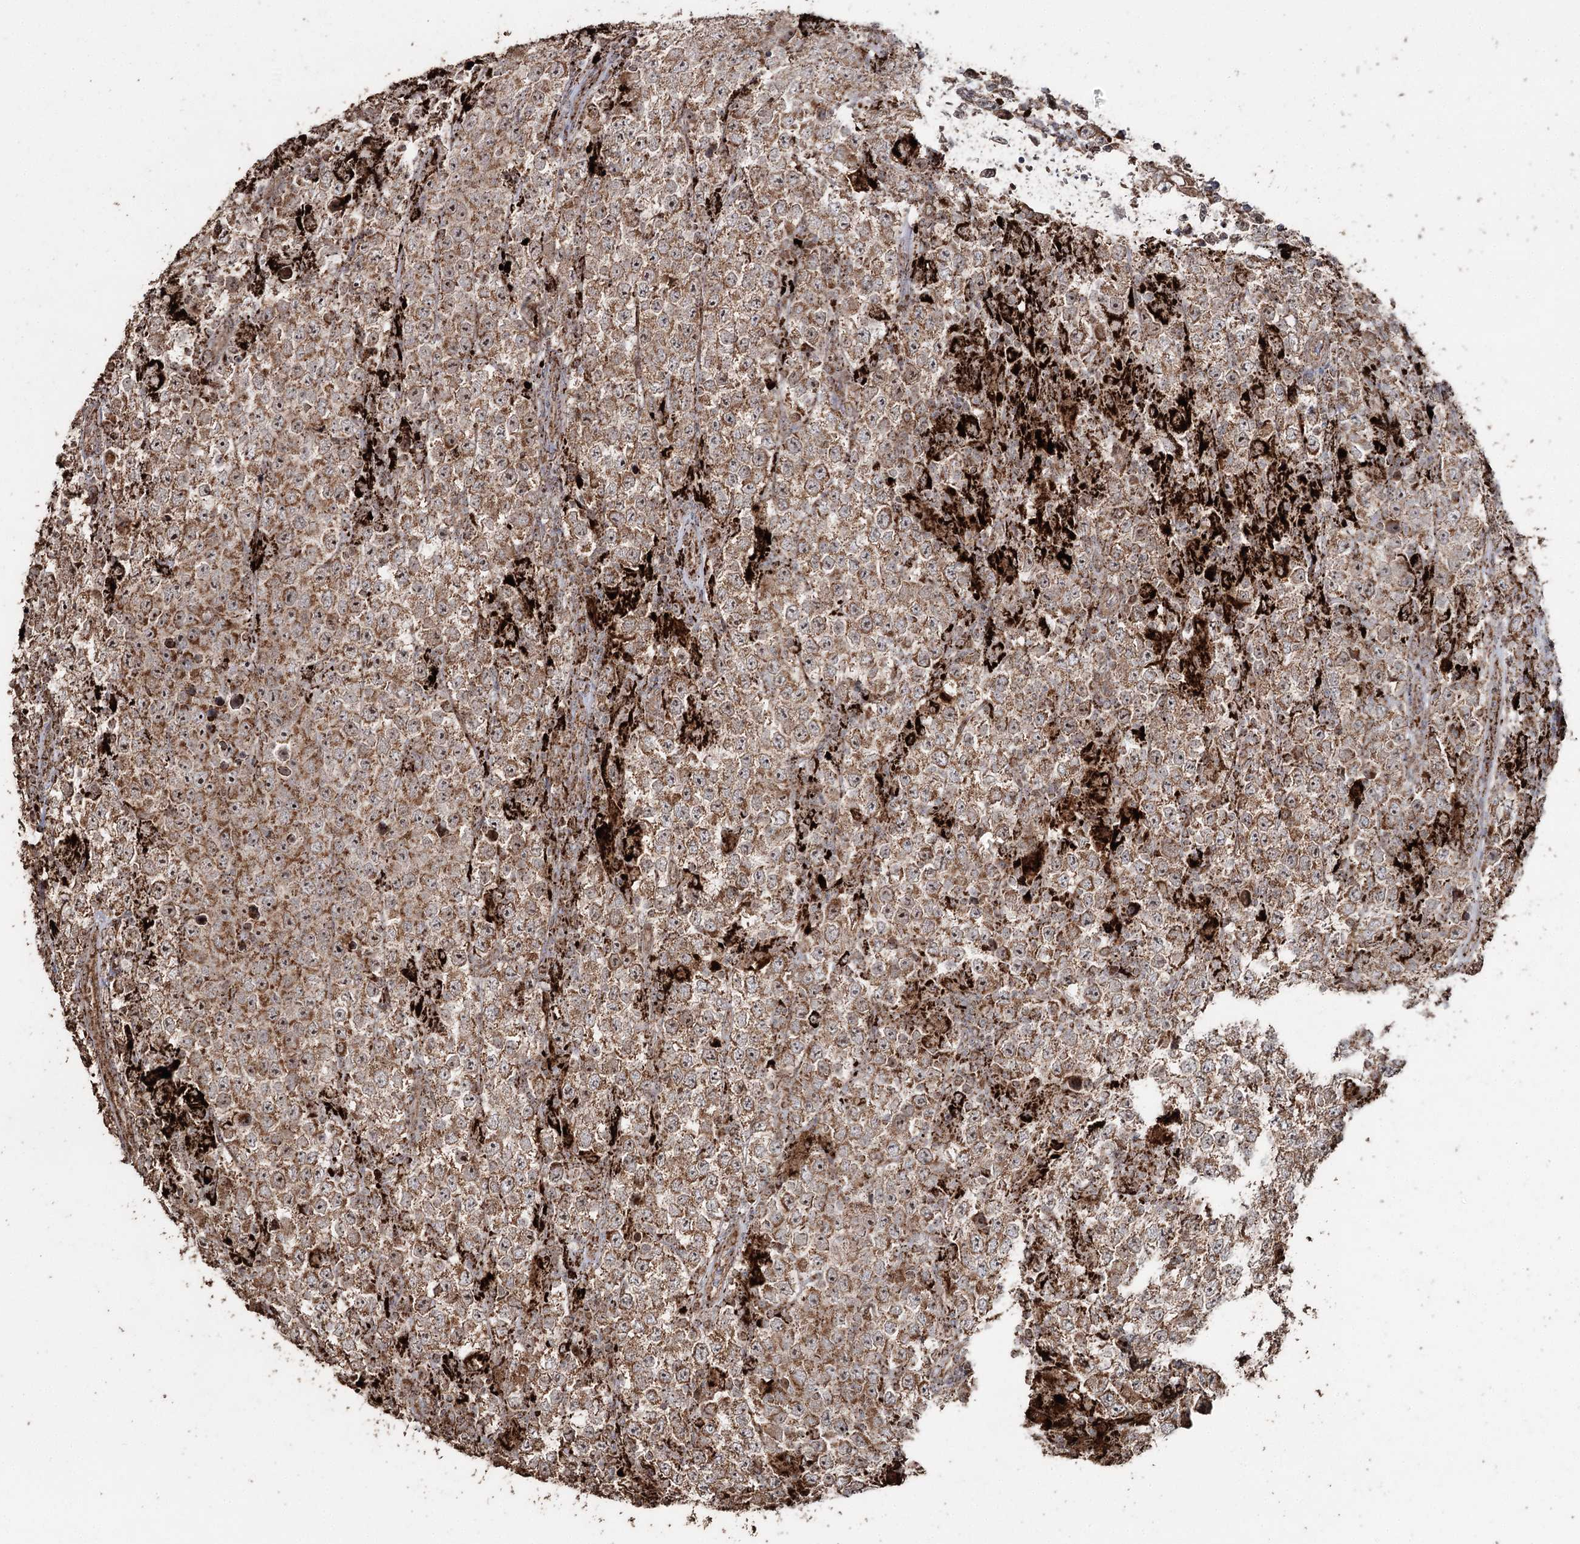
{"staining": {"intensity": "moderate", "quantity": ">75%", "location": "cytoplasmic/membranous"}, "tissue": "testis cancer", "cell_type": "Tumor cells", "image_type": "cancer", "snomed": [{"axis": "morphology", "description": "Normal tissue, NOS"}, {"axis": "morphology", "description": "Urothelial carcinoma, High grade"}, {"axis": "morphology", "description": "Seminoma, NOS"}, {"axis": "morphology", "description": "Carcinoma, Embryonal, NOS"}, {"axis": "topography", "description": "Urinary bladder"}, {"axis": "topography", "description": "Testis"}], "caption": "There is medium levels of moderate cytoplasmic/membranous expression in tumor cells of urothelial carcinoma (high-grade) (testis), as demonstrated by immunohistochemical staining (brown color).", "gene": "SLF2", "patient": {"sex": "male", "age": 41}}